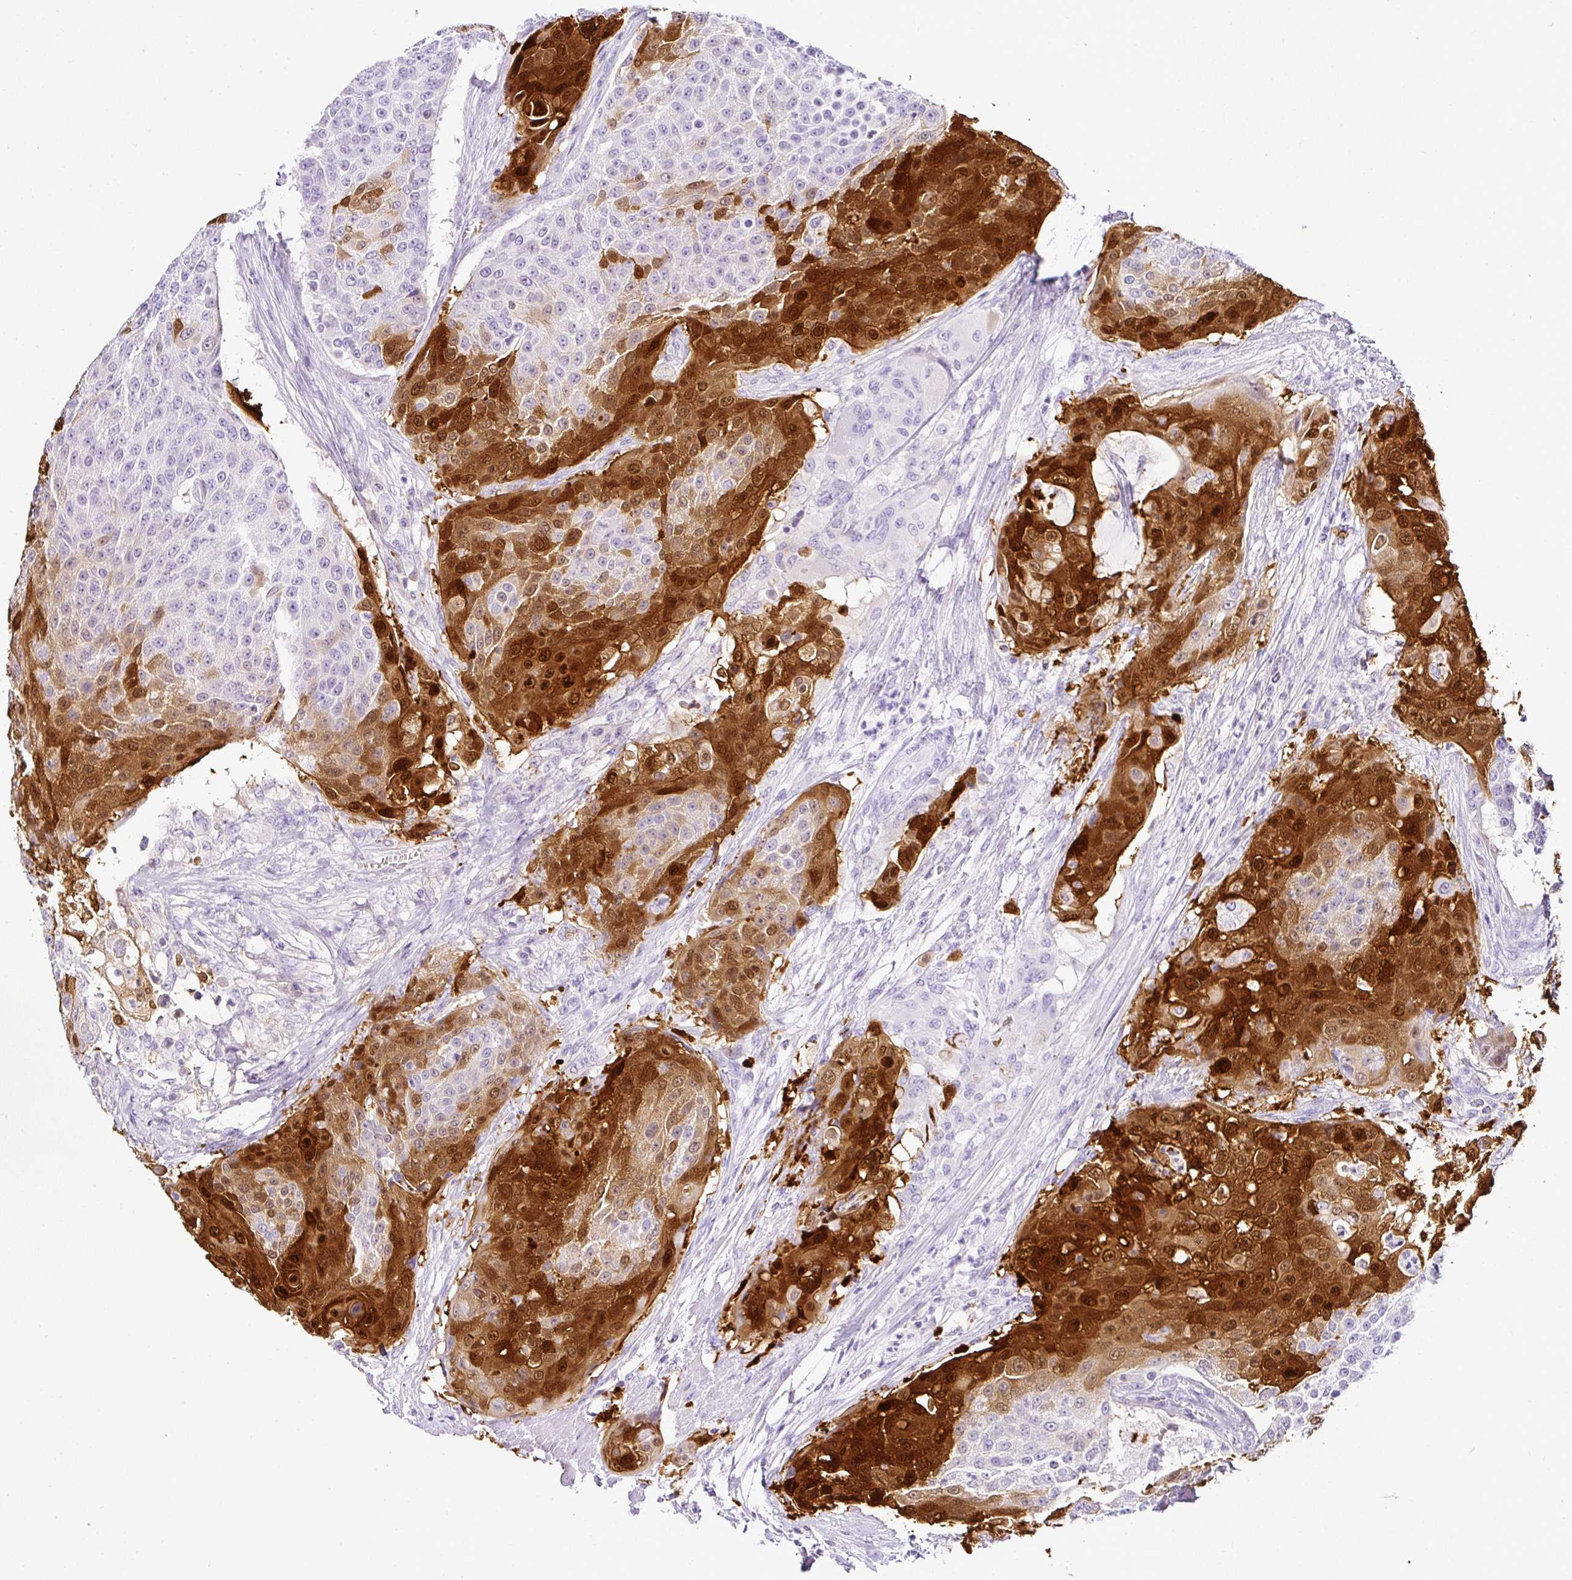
{"staining": {"intensity": "strong", "quantity": "25%-75%", "location": "cytoplasmic/membranous,nuclear"}, "tissue": "urothelial cancer", "cell_type": "Tumor cells", "image_type": "cancer", "snomed": [{"axis": "morphology", "description": "Urothelial carcinoma, High grade"}, {"axis": "topography", "description": "Urinary bladder"}], "caption": "Immunohistochemistry (IHC) of high-grade urothelial carcinoma shows high levels of strong cytoplasmic/membranous and nuclear staining in approximately 25%-75% of tumor cells. (brown staining indicates protein expression, while blue staining denotes nuclei).", "gene": "SERPINB3", "patient": {"sex": "female", "age": 63}}